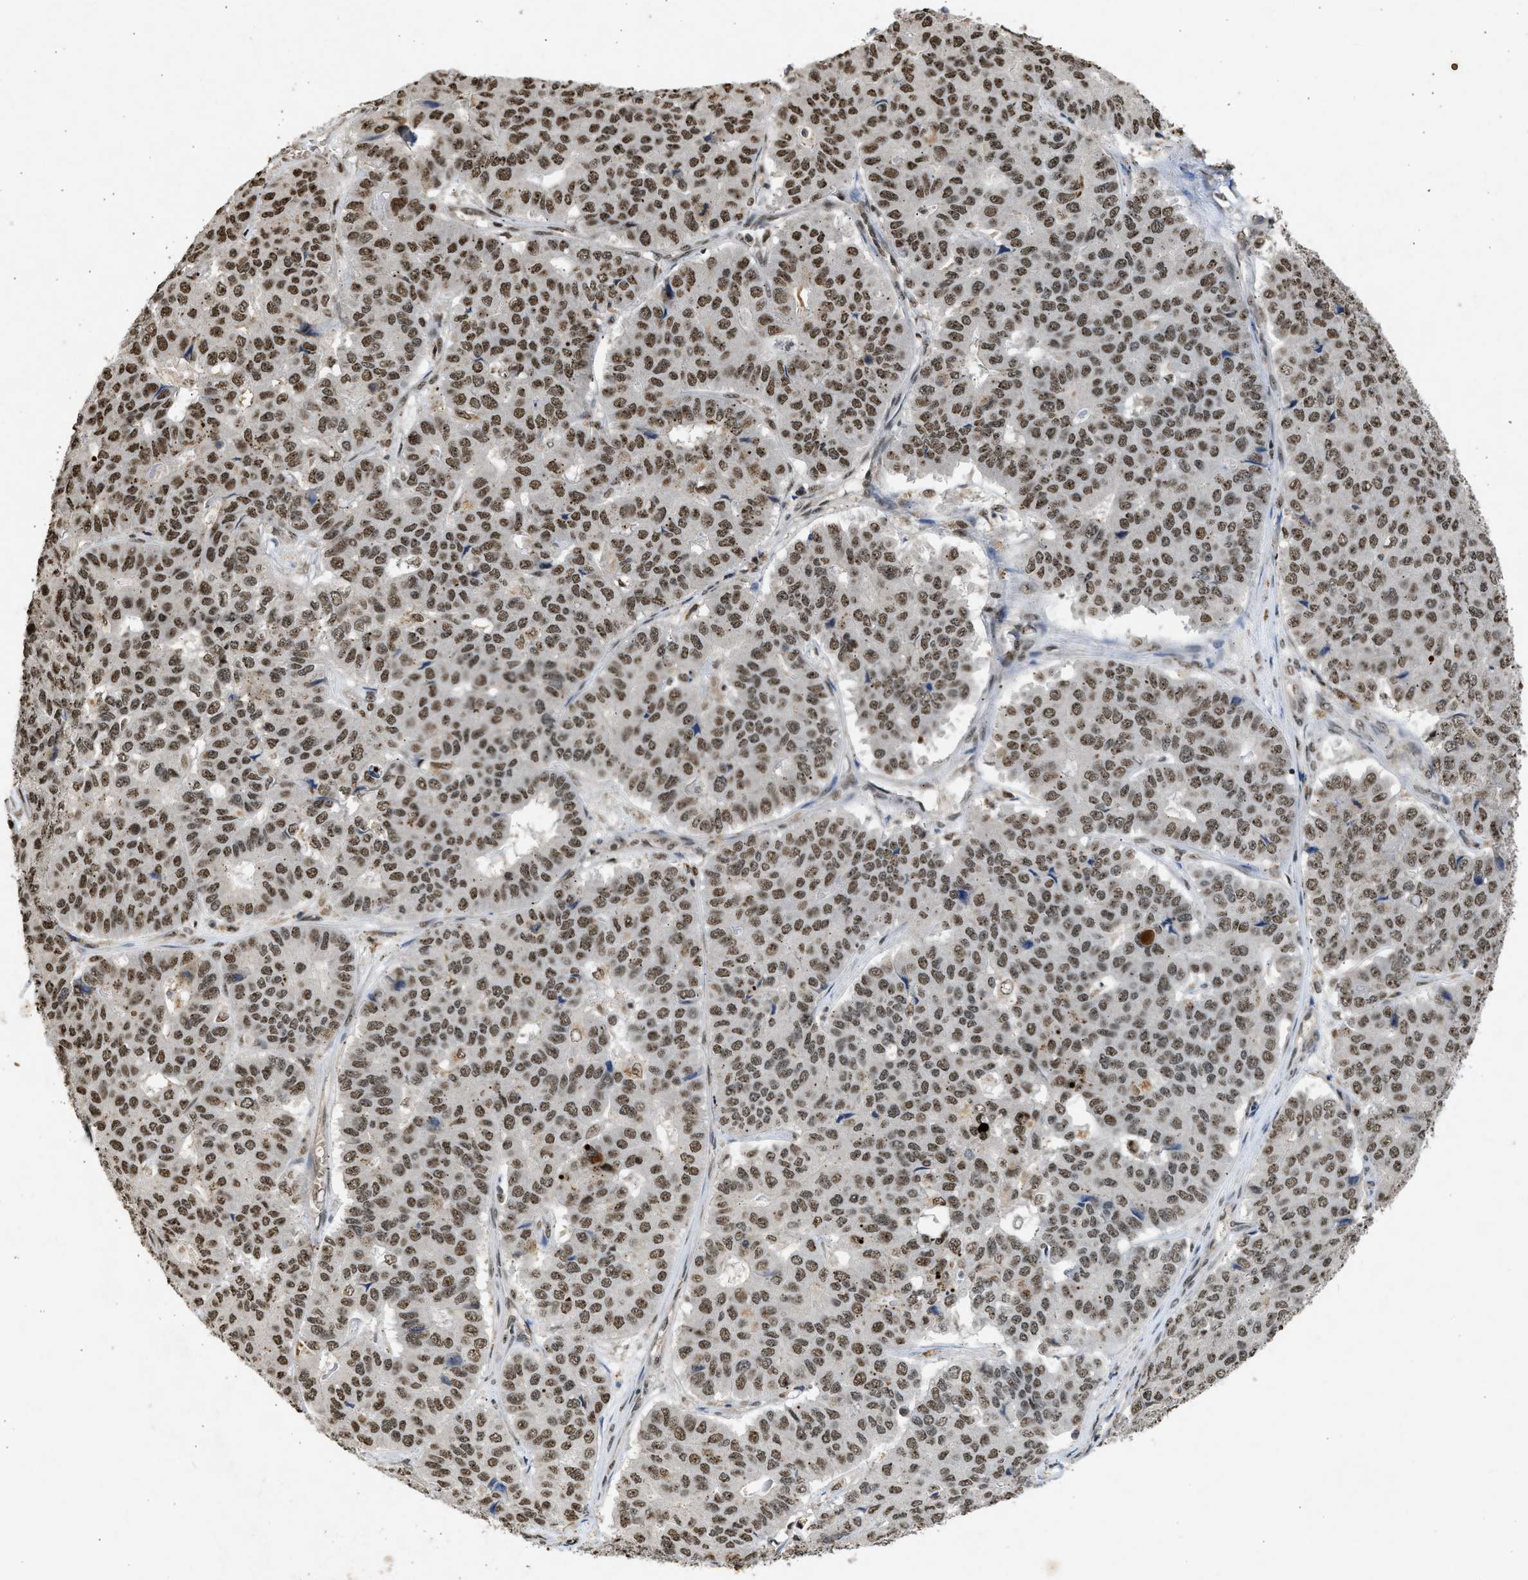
{"staining": {"intensity": "moderate", "quantity": ">75%", "location": "nuclear"}, "tissue": "pancreatic cancer", "cell_type": "Tumor cells", "image_type": "cancer", "snomed": [{"axis": "morphology", "description": "Adenocarcinoma, NOS"}, {"axis": "topography", "description": "Pancreas"}], "caption": "Adenocarcinoma (pancreatic) tissue reveals moderate nuclear staining in about >75% of tumor cells (DAB (3,3'-diaminobenzidine) = brown stain, brightfield microscopy at high magnification).", "gene": "TFDP2", "patient": {"sex": "male", "age": 50}}